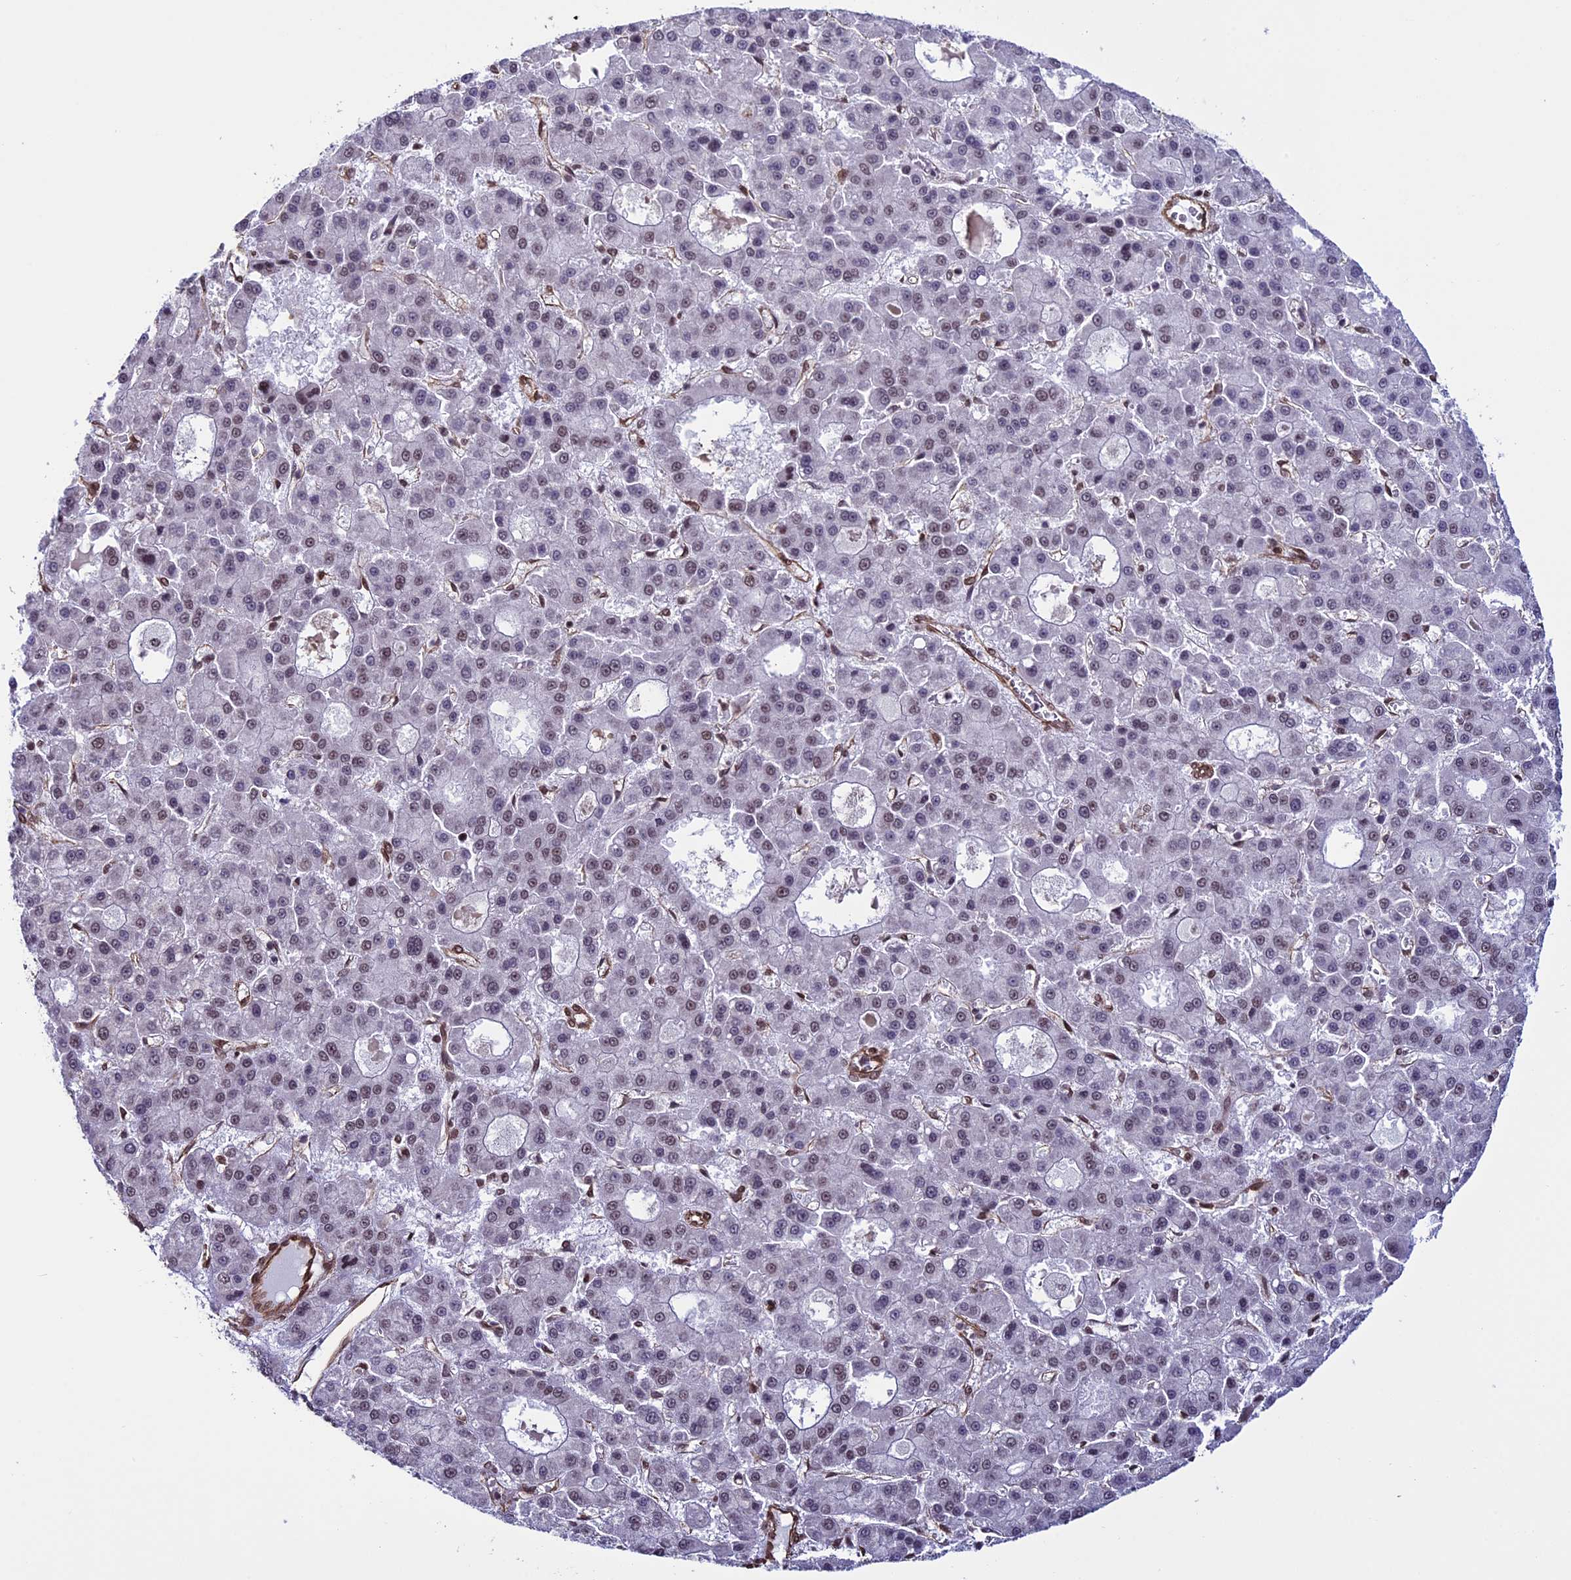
{"staining": {"intensity": "weak", "quantity": "<25%", "location": "nuclear"}, "tissue": "liver cancer", "cell_type": "Tumor cells", "image_type": "cancer", "snomed": [{"axis": "morphology", "description": "Carcinoma, Hepatocellular, NOS"}, {"axis": "topography", "description": "Liver"}], "caption": "Tumor cells show no significant protein positivity in liver cancer.", "gene": "MPHOSPH8", "patient": {"sex": "male", "age": 70}}